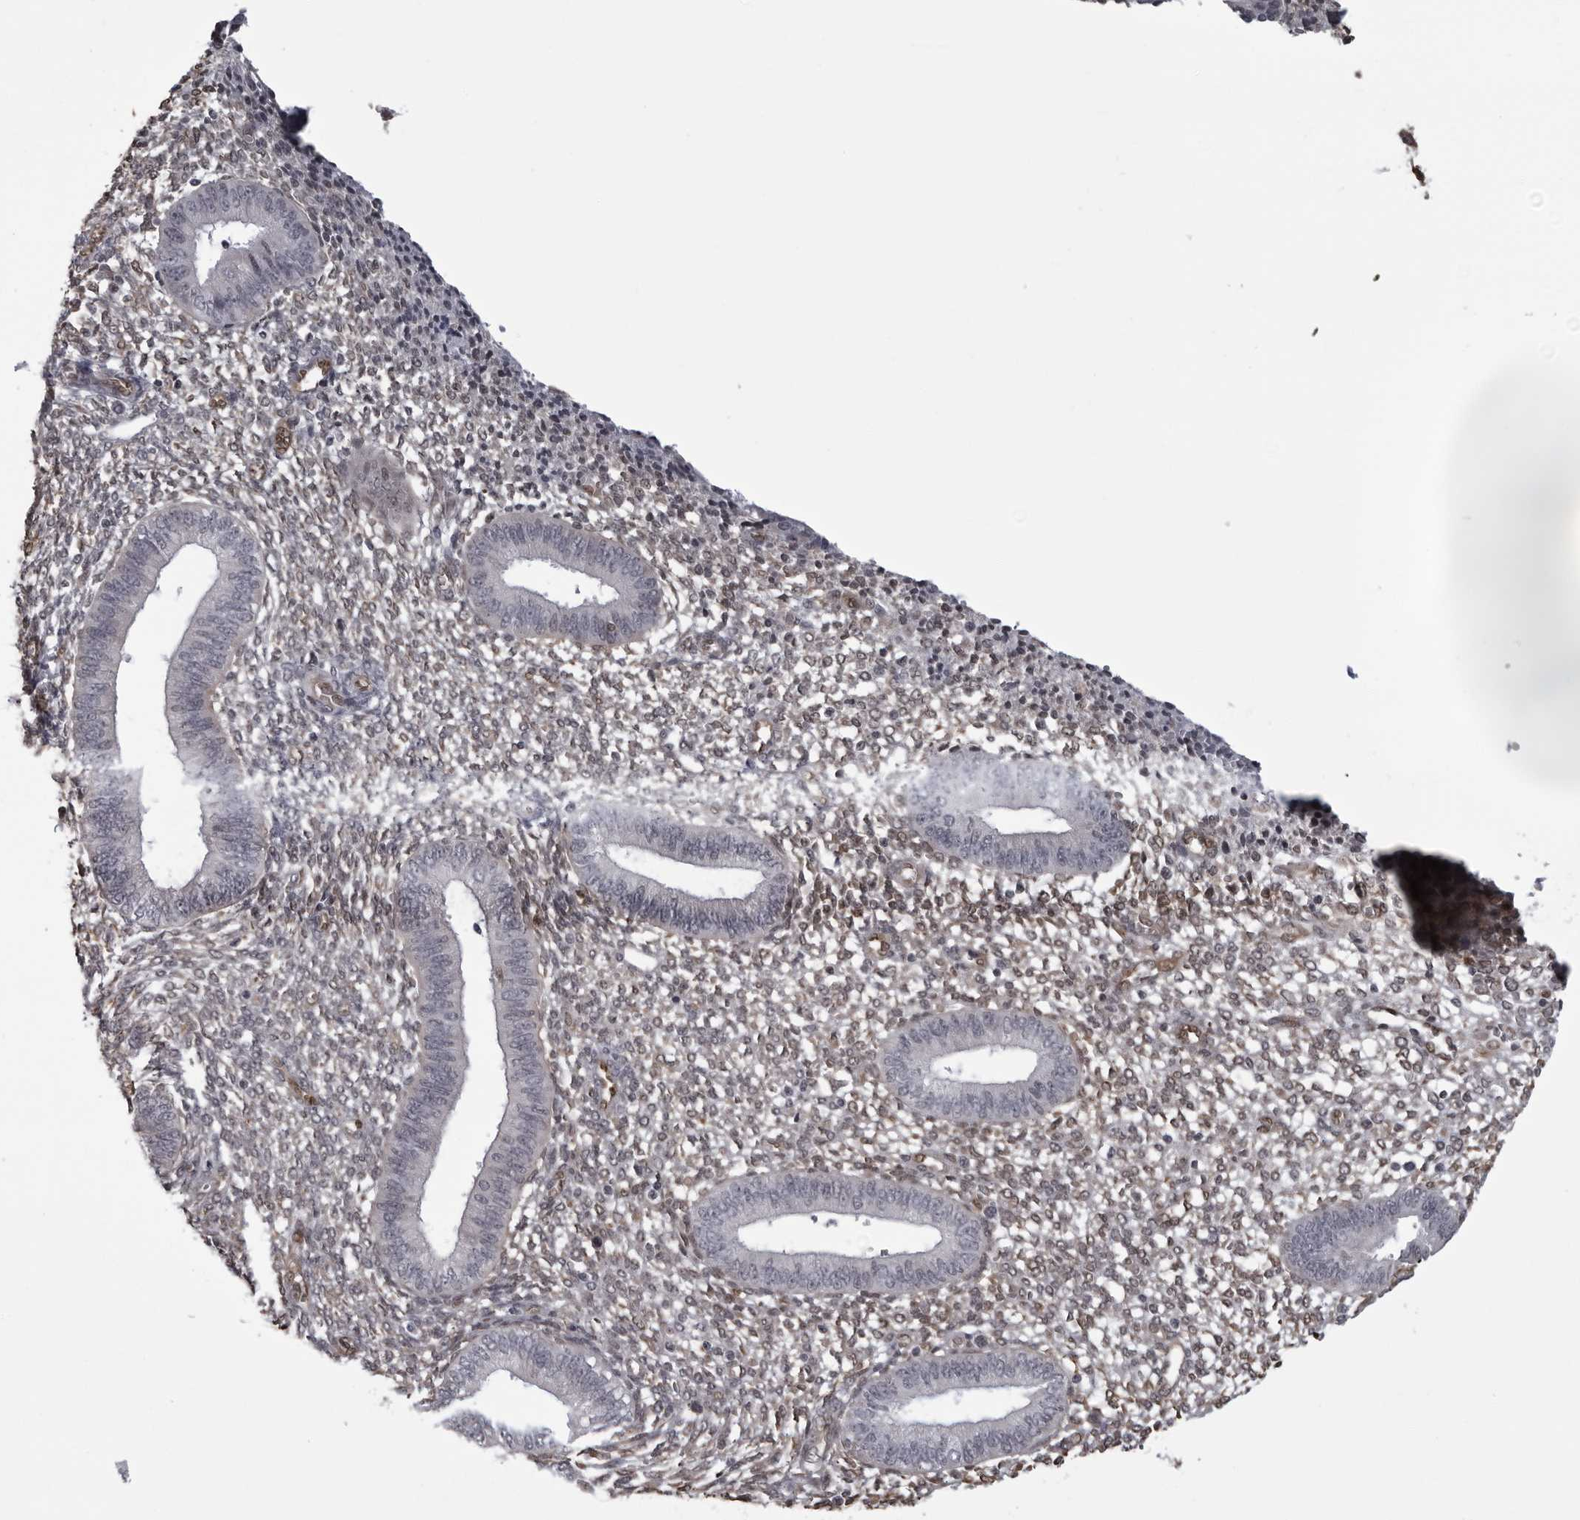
{"staining": {"intensity": "moderate", "quantity": ">75%", "location": "nuclear"}, "tissue": "endometrium", "cell_type": "Cells in endometrial stroma", "image_type": "normal", "snomed": [{"axis": "morphology", "description": "Normal tissue, NOS"}, {"axis": "topography", "description": "Endometrium"}], "caption": "High-power microscopy captured an immunohistochemistry photomicrograph of unremarkable endometrium, revealing moderate nuclear staining in approximately >75% of cells in endometrial stroma.", "gene": "MAPK12", "patient": {"sex": "female", "age": 46}}